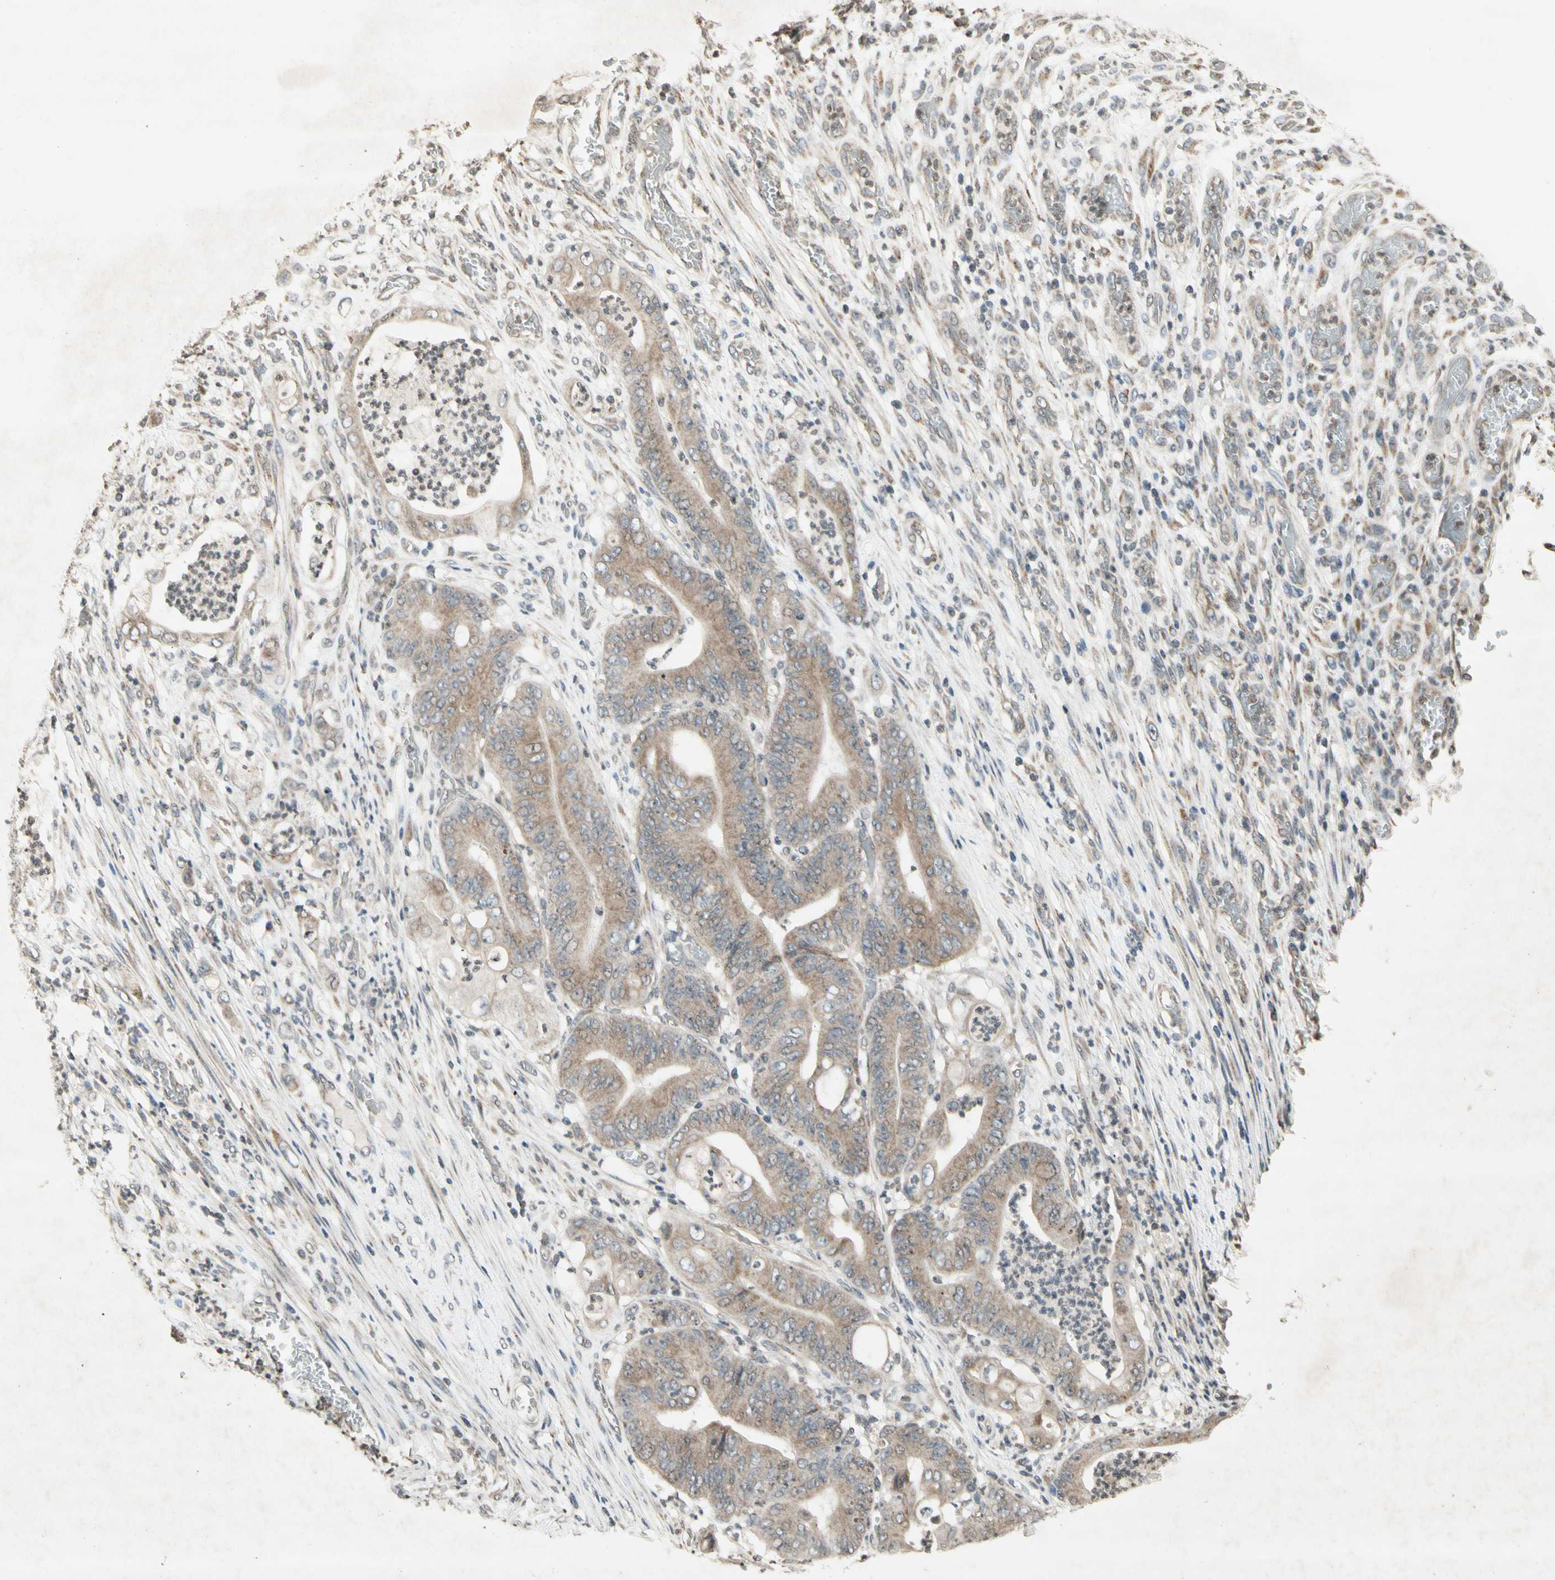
{"staining": {"intensity": "weak", "quantity": "25%-75%", "location": "cytoplasmic/membranous"}, "tissue": "stomach cancer", "cell_type": "Tumor cells", "image_type": "cancer", "snomed": [{"axis": "morphology", "description": "Adenocarcinoma, NOS"}, {"axis": "topography", "description": "Stomach"}], "caption": "A low amount of weak cytoplasmic/membranous staining is identified in approximately 25%-75% of tumor cells in stomach cancer (adenocarcinoma) tissue.", "gene": "CCNI", "patient": {"sex": "female", "age": 73}}